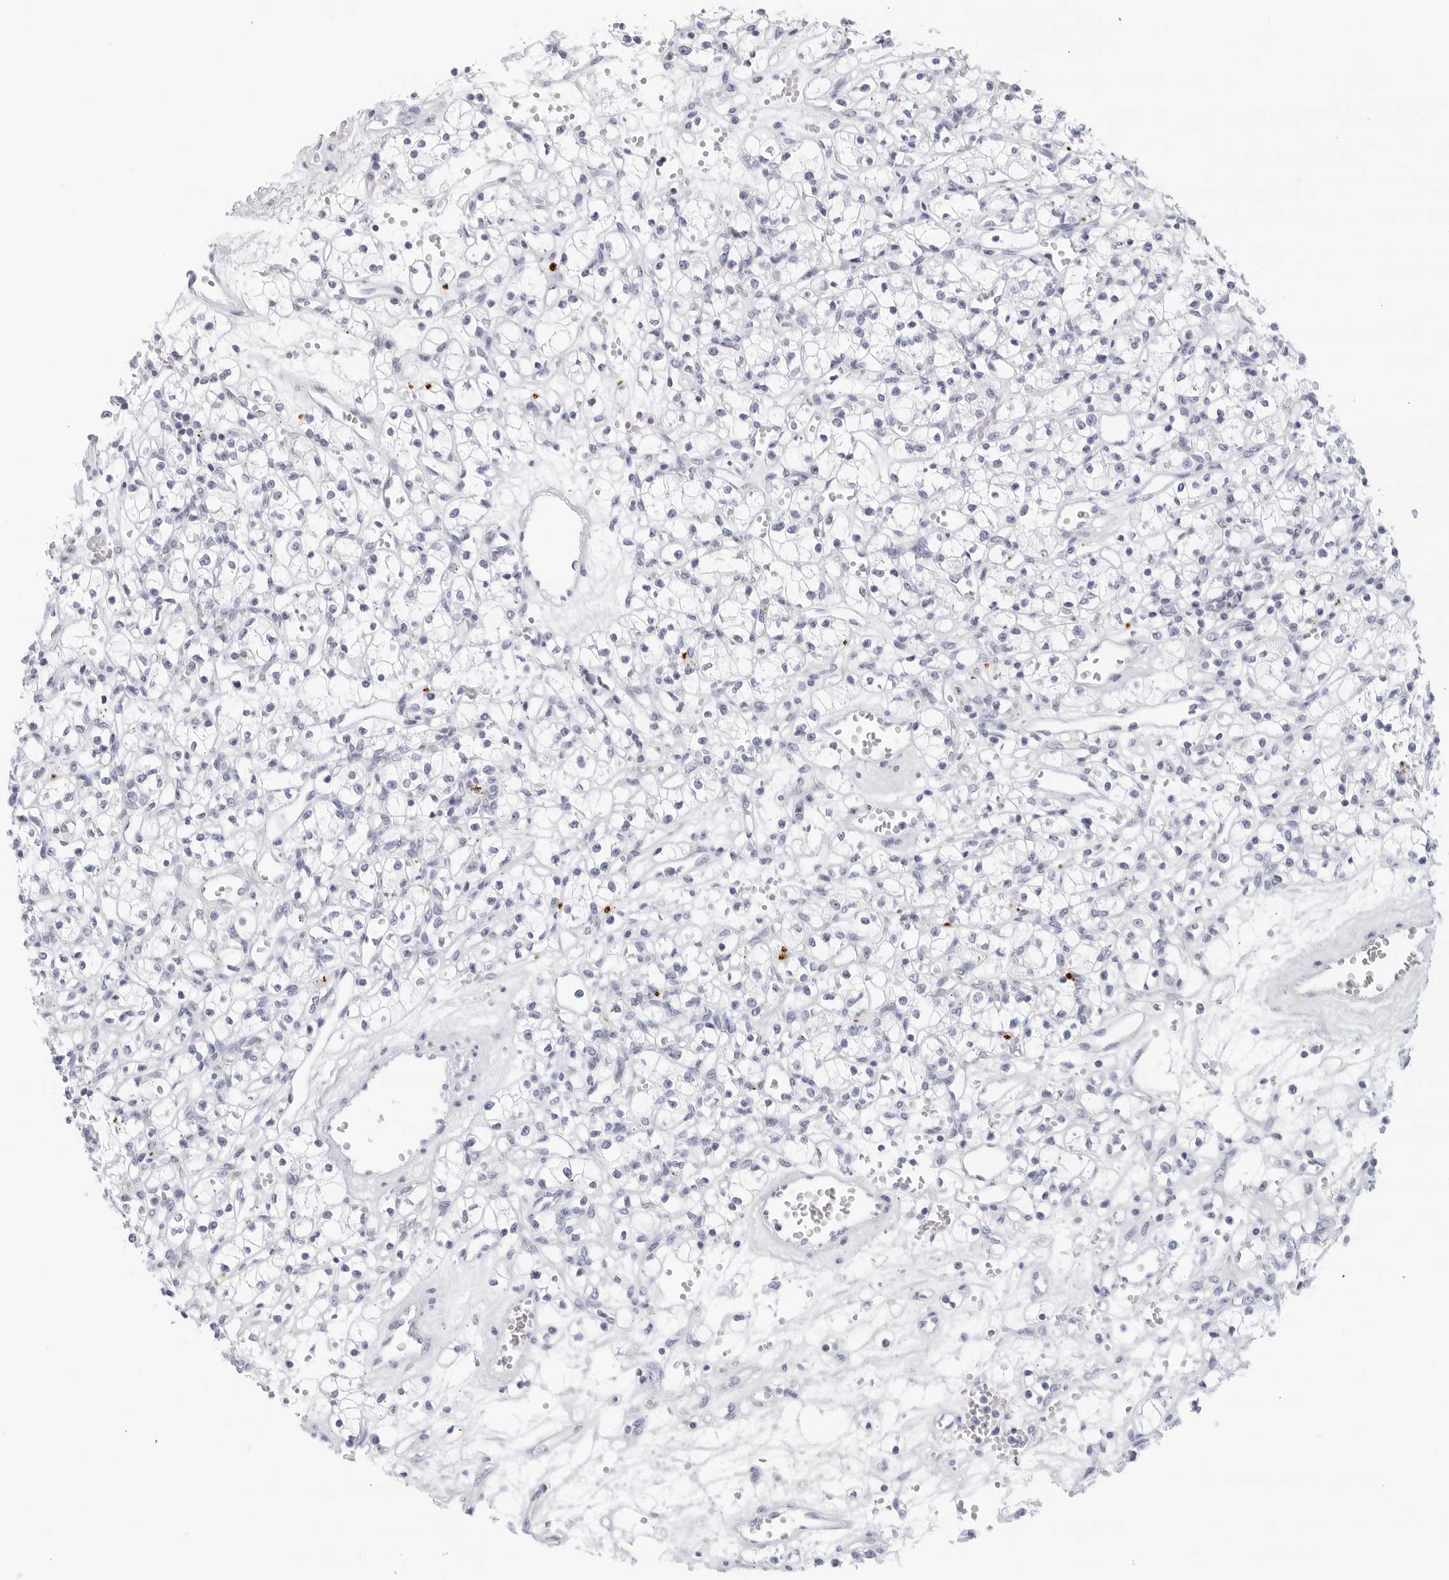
{"staining": {"intensity": "negative", "quantity": "none", "location": "none"}, "tissue": "renal cancer", "cell_type": "Tumor cells", "image_type": "cancer", "snomed": [{"axis": "morphology", "description": "Adenocarcinoma, NOS"}, {"axis": "topography", "description": "Kidney"}], "caption": "This histopathology image is of renal cancer (adenocarcinoma) stained with immunohistochemistry to label a protein in brown with the nuclei are counter-stained blue. There is no positivity in tumor cells.", "gene": "FGG", "patient": {"sex": "female", "age": 59}}